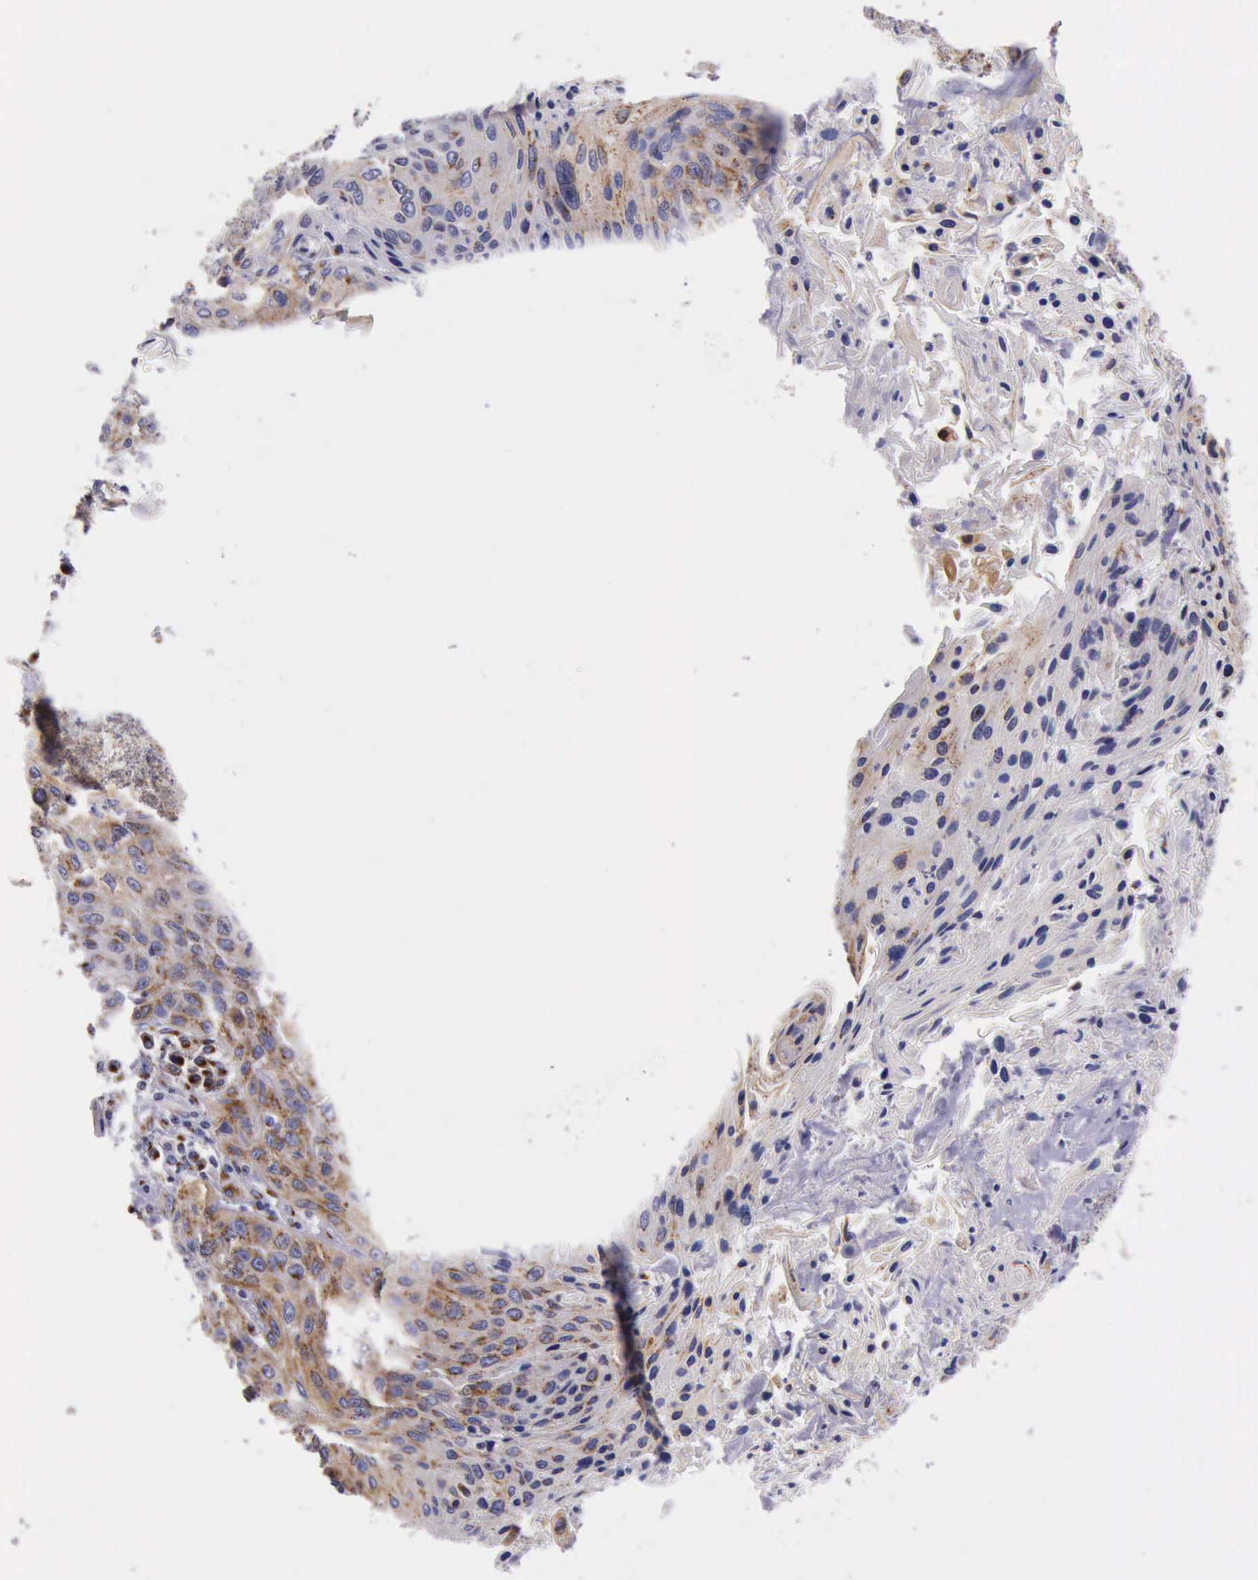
{"staining": {"intensity": "strong", "quantity": ">75%", "location": "cytoplasmic/membranous"}, "tissue": "cervical cancer", "cell_type": "Tumor cells", "image_type": "cancer", "snomed": [{"axis": "morphology", "description": "Squamous cell carcinoma, NOS"}, {"axis": "topography", "description": "Cervix"}], "caption": "Protein expression analysis of human squamous cell carcinoma (cervical) reveals strong cytoplasmic/membranous staining in about >75% of tumor cells.", "gene": "GOLGA5", "patient": {"sex": "female", "age": 32}}